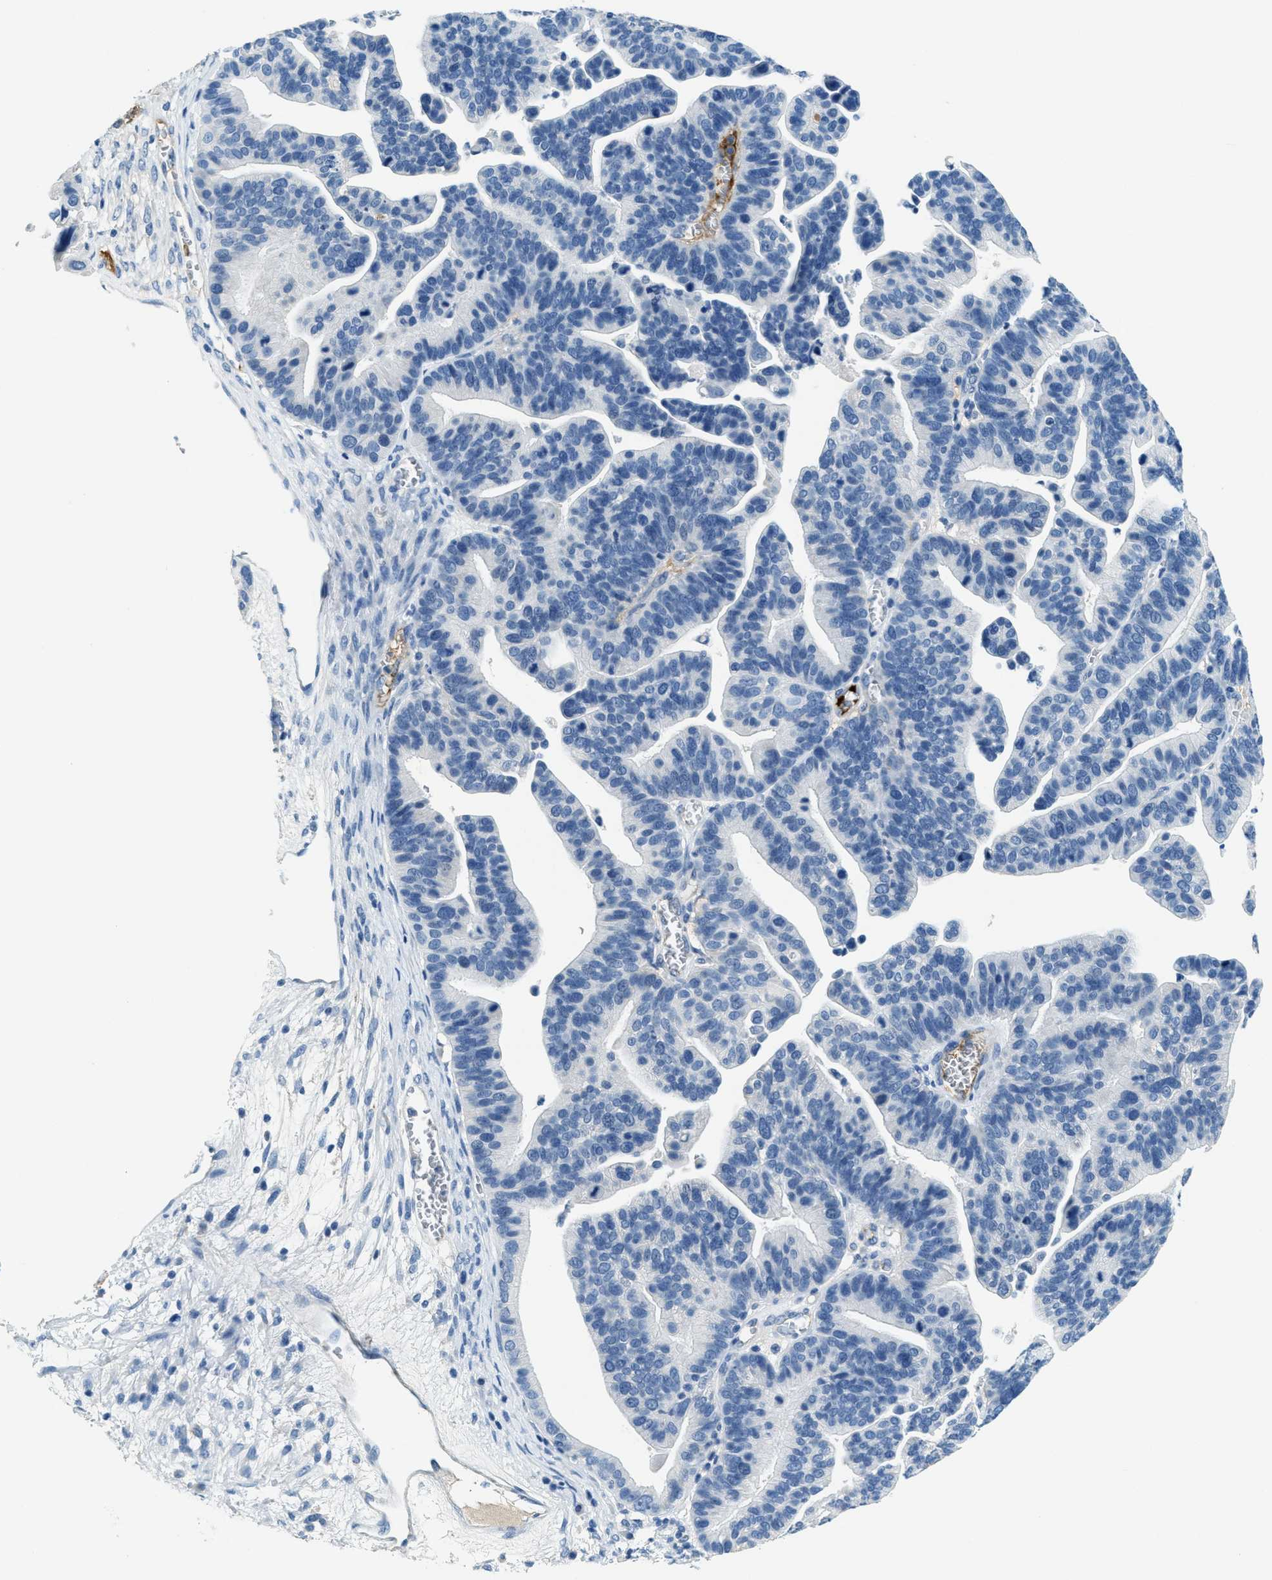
{"staining": {"intensity": "negative", "quantity": "none", "location": "none"}, "tissue": "ovarian cancer", "cell_type": "Tumor cells", "image_type": "cancer", "snomed": [{"axis": "morphology", "description": "Cystadenocarcinoma, serous, NOS"}, {"axis": "topography", "description": "Ovary"}], "caption": "High magnification brightfield microscopy of ovarian serous cystadenocarcinoma stained with DAB (3,3'-diaminobenzidine) (brown) and counterstained with hematoxylin (blue): tumor cells show no significant staining. The staining is performed using DAB (3,3'-diaminobenzidine) brown chromogen with nuclei counter-stained in using hematoxylin.", "gene": "A2M", "patient": {"sex": "female", "age": 56}}